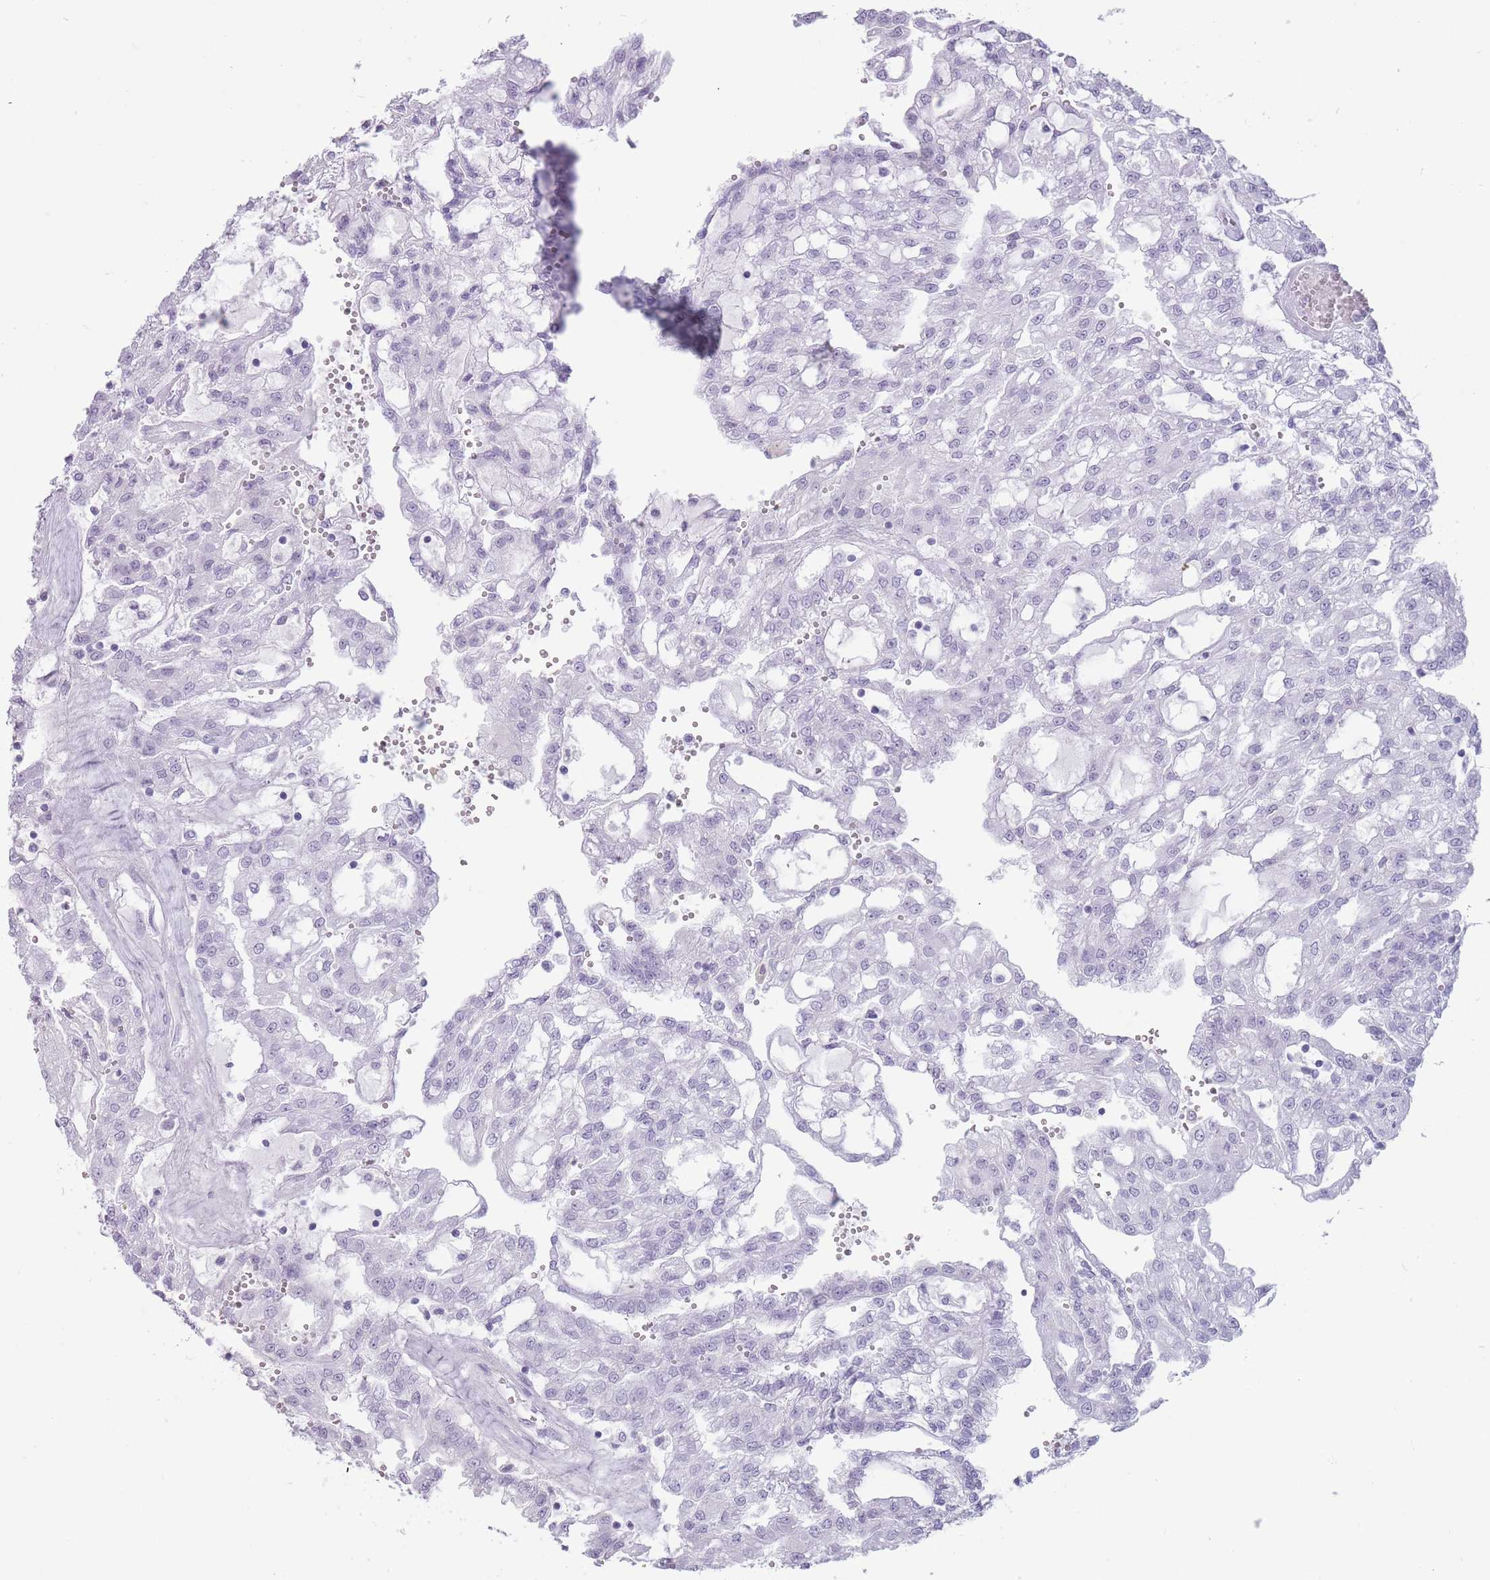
{"staining": {"intensity": "negative", "quantity": "none", "location": "none"}, "tissue": "renal cancer", "cell_type": "Tumor cells", "image_type": "cancer", "snomed": [{"axis": "morphology", "description": "Adenocarcinoma, NOS"}, {"axis": "topography", "description": "Kidney"}], "caption": "Immunohistochemistry (IHC) micrograph of renal adenocarcinoma stained for a protein (brown), which demonstrates no staining in tumor cells.", "gene": "PNMA3", "patient": {"sex": "male", "age": 63}}